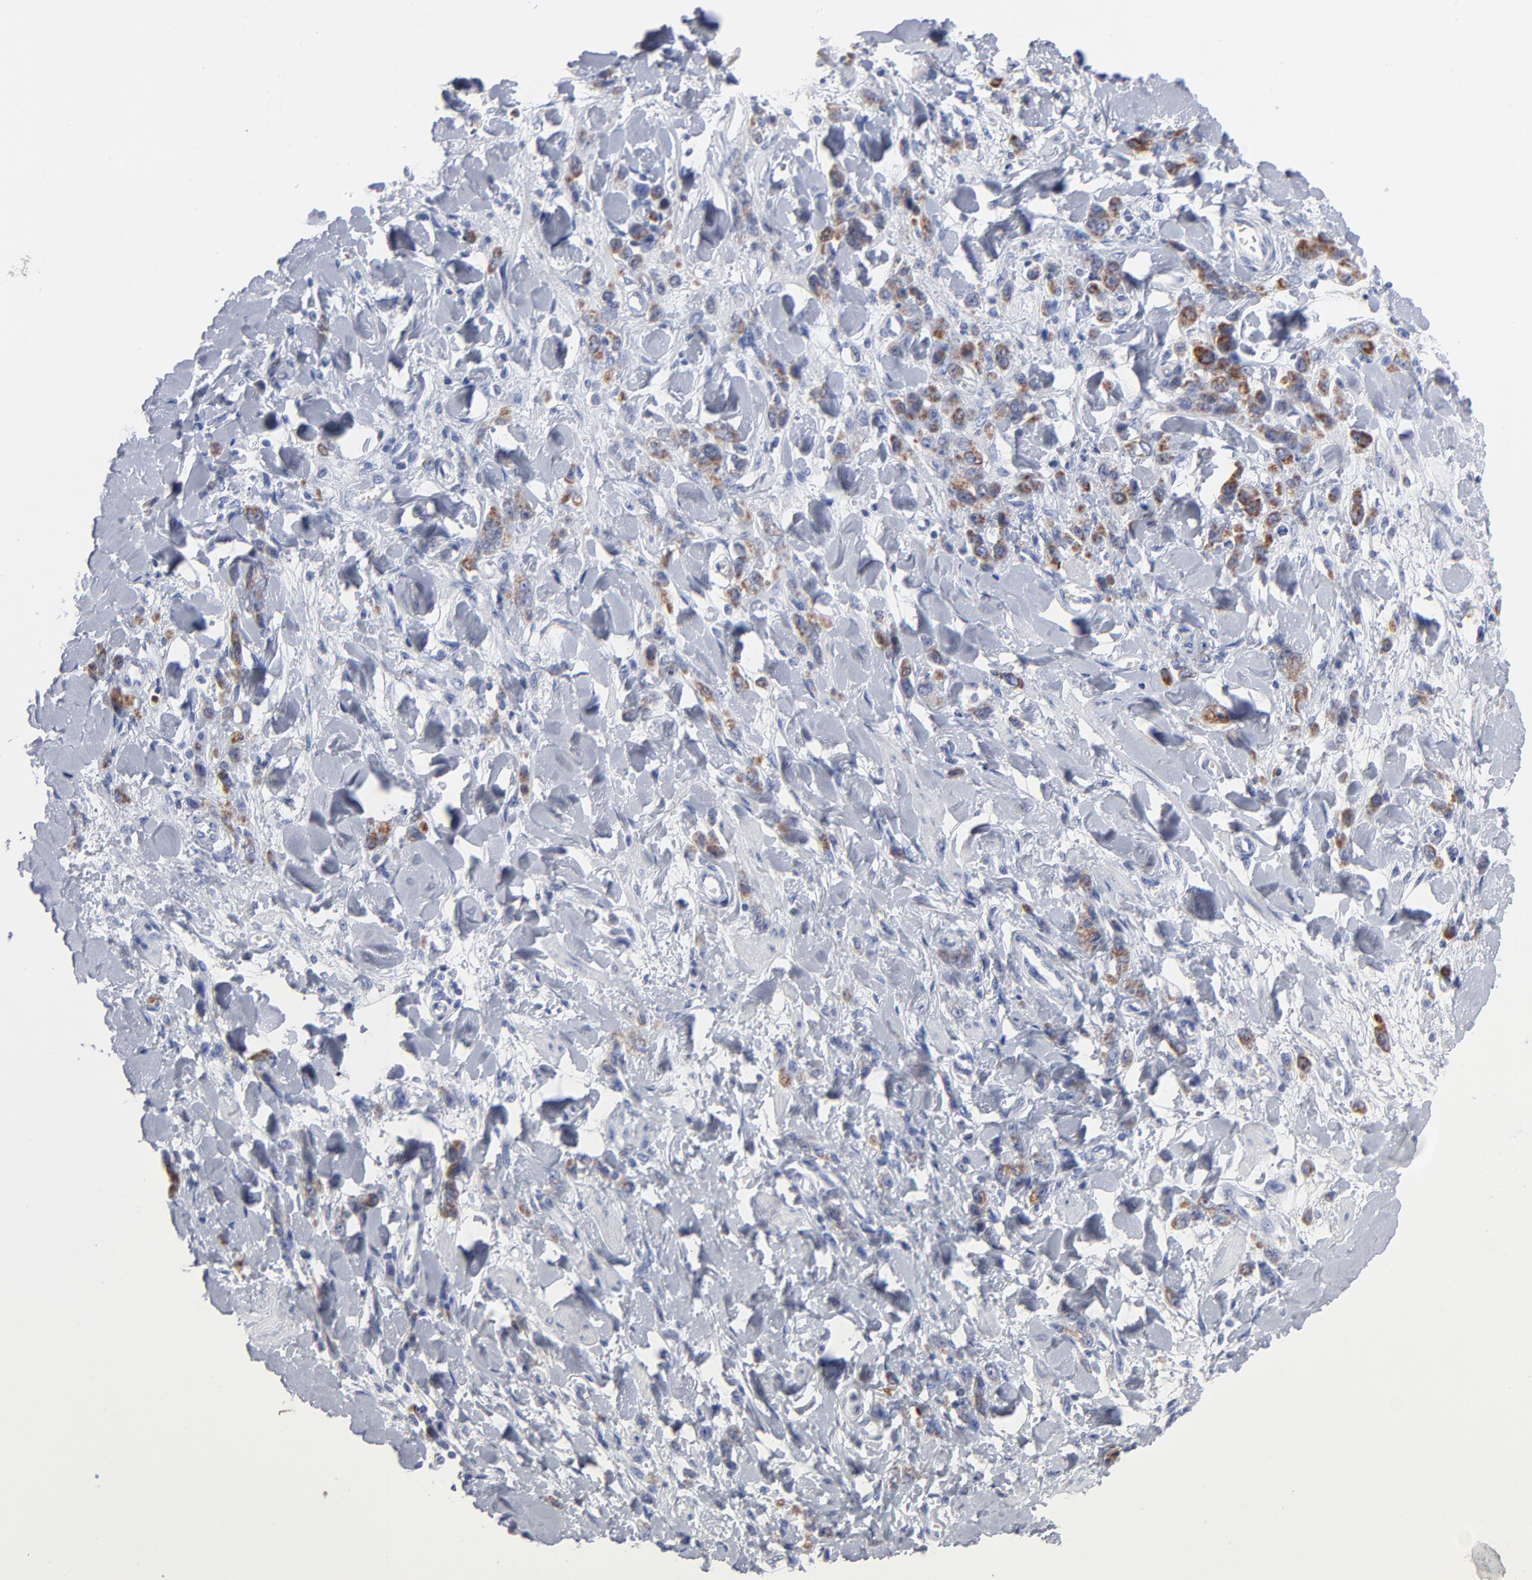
{"staining": {"intensity": "moderate", "quantity": ">75%", "location": "cytoplasmic/membranous"}, "tissue": "stomach cancer", "cell_type": "Tumor cells", "image_type": "cancer", "snomed": [{"axis": "morphology", "description": "Normal tissue, NOS"}, {"axis": "morphology", "description": "Adenocarcinoma, NOS"}, {"axis": "topography", "description": "Stomach"}], "caption": "This micrograph displays immunohistochemistry staining of human stomach cancer (adenocarcinoma), with medium moderate cytoplasmic/membranous expression in approximately >75% of tumor cells.", "gene": "CHCHD10", "patient": {"sex": "male", "age": 82}}